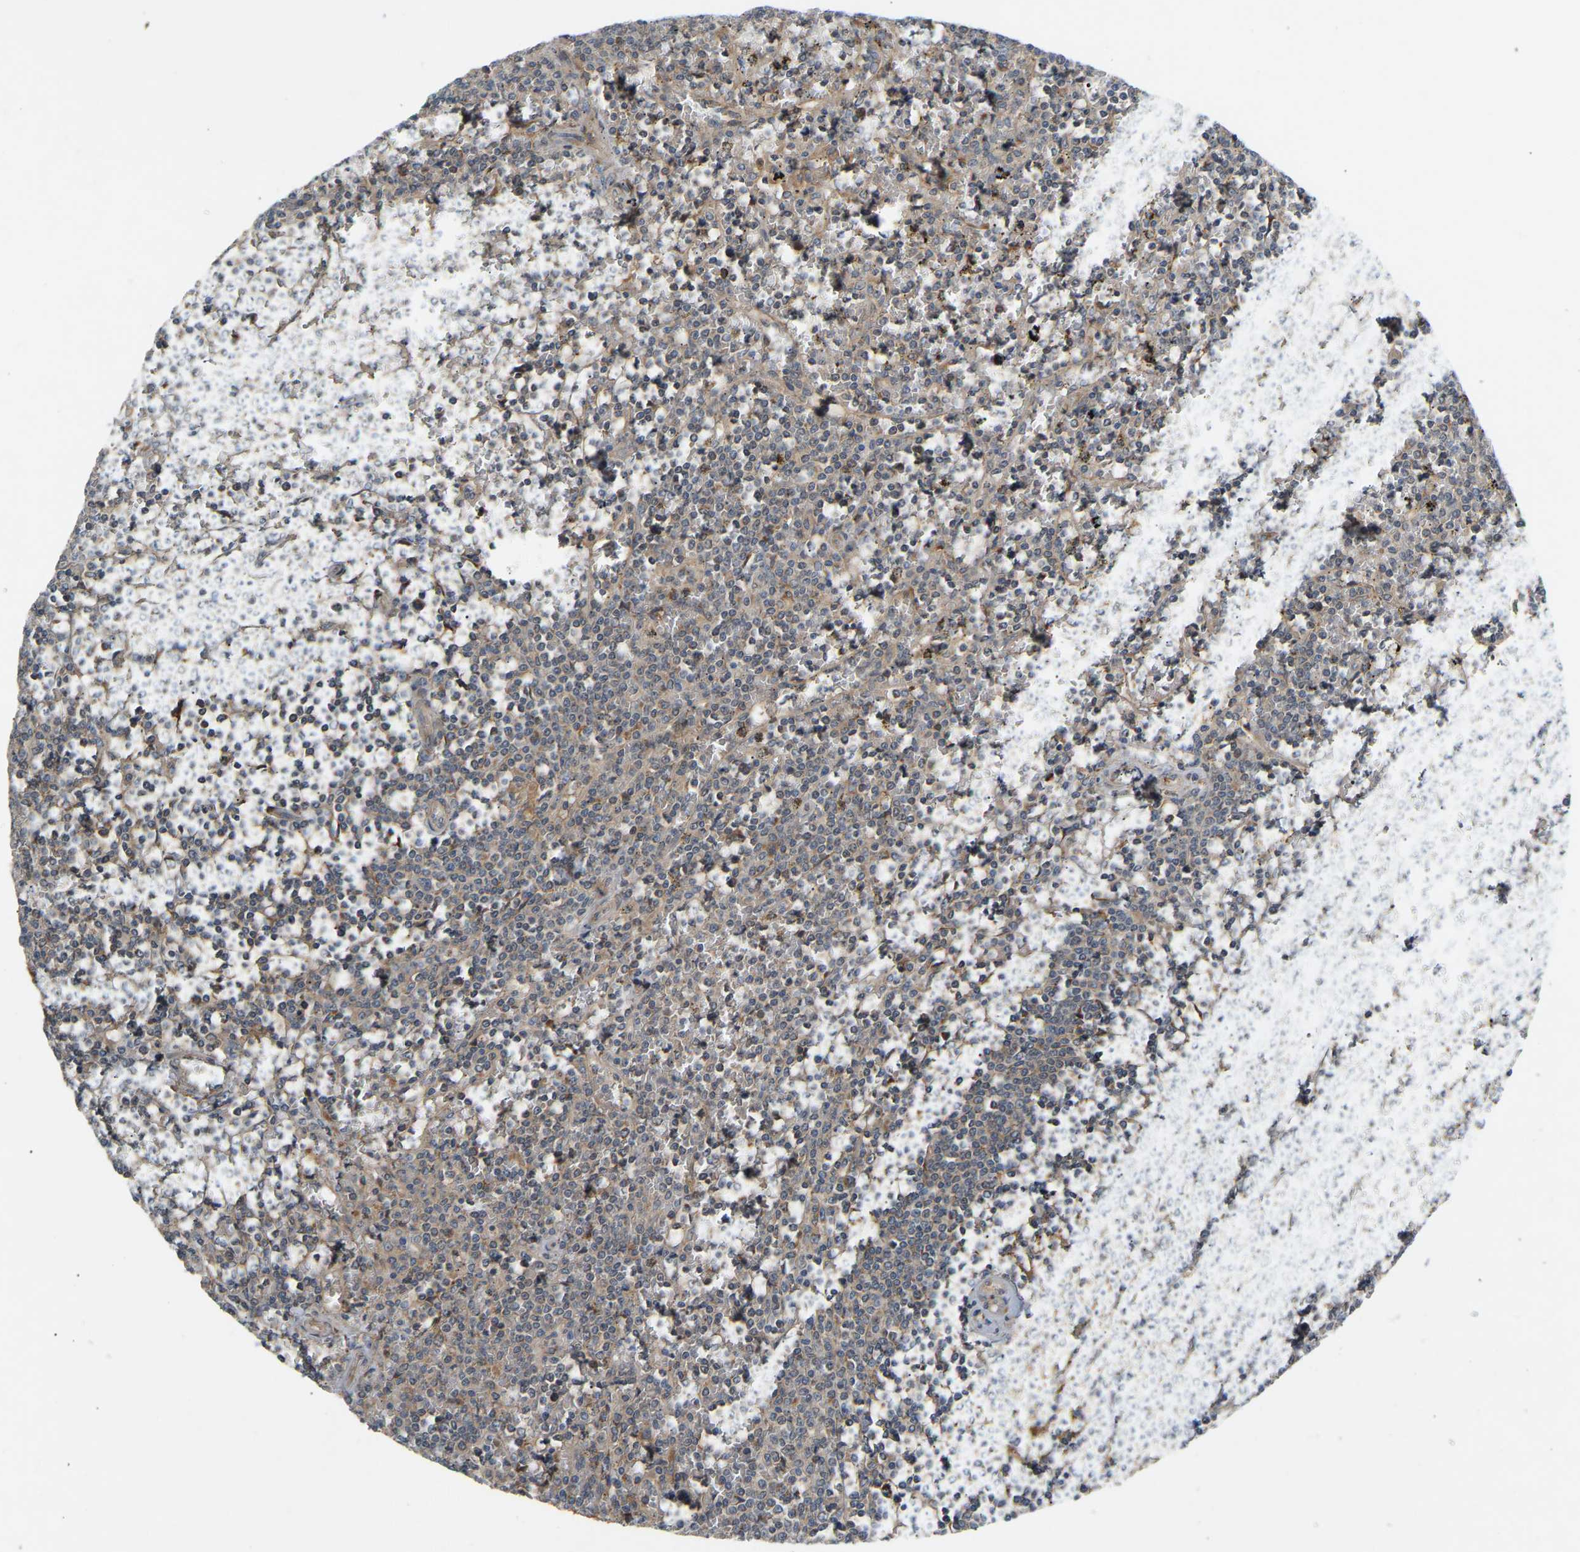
{"staining": {"intensity": "weak", "quantity": "<25%", "location": "cytoplasmic/membranous"}, "tissue": "lymphoma", "cell_type": "Tumor cells", "image_type": "cancer", "snomed": [{"axis": "morphology", "description": "Malignant lymphoma, non-Hodgkin's type, Low grade"}, {"axis": "topography", "description": "Spleen"}], "caption": "IHC image of human lymphoma stained for a protein (brown), which exhibits no positivity in tumor cells.", "gene": "PTCD1", "patient": {"sex": "female", "age": 19}}